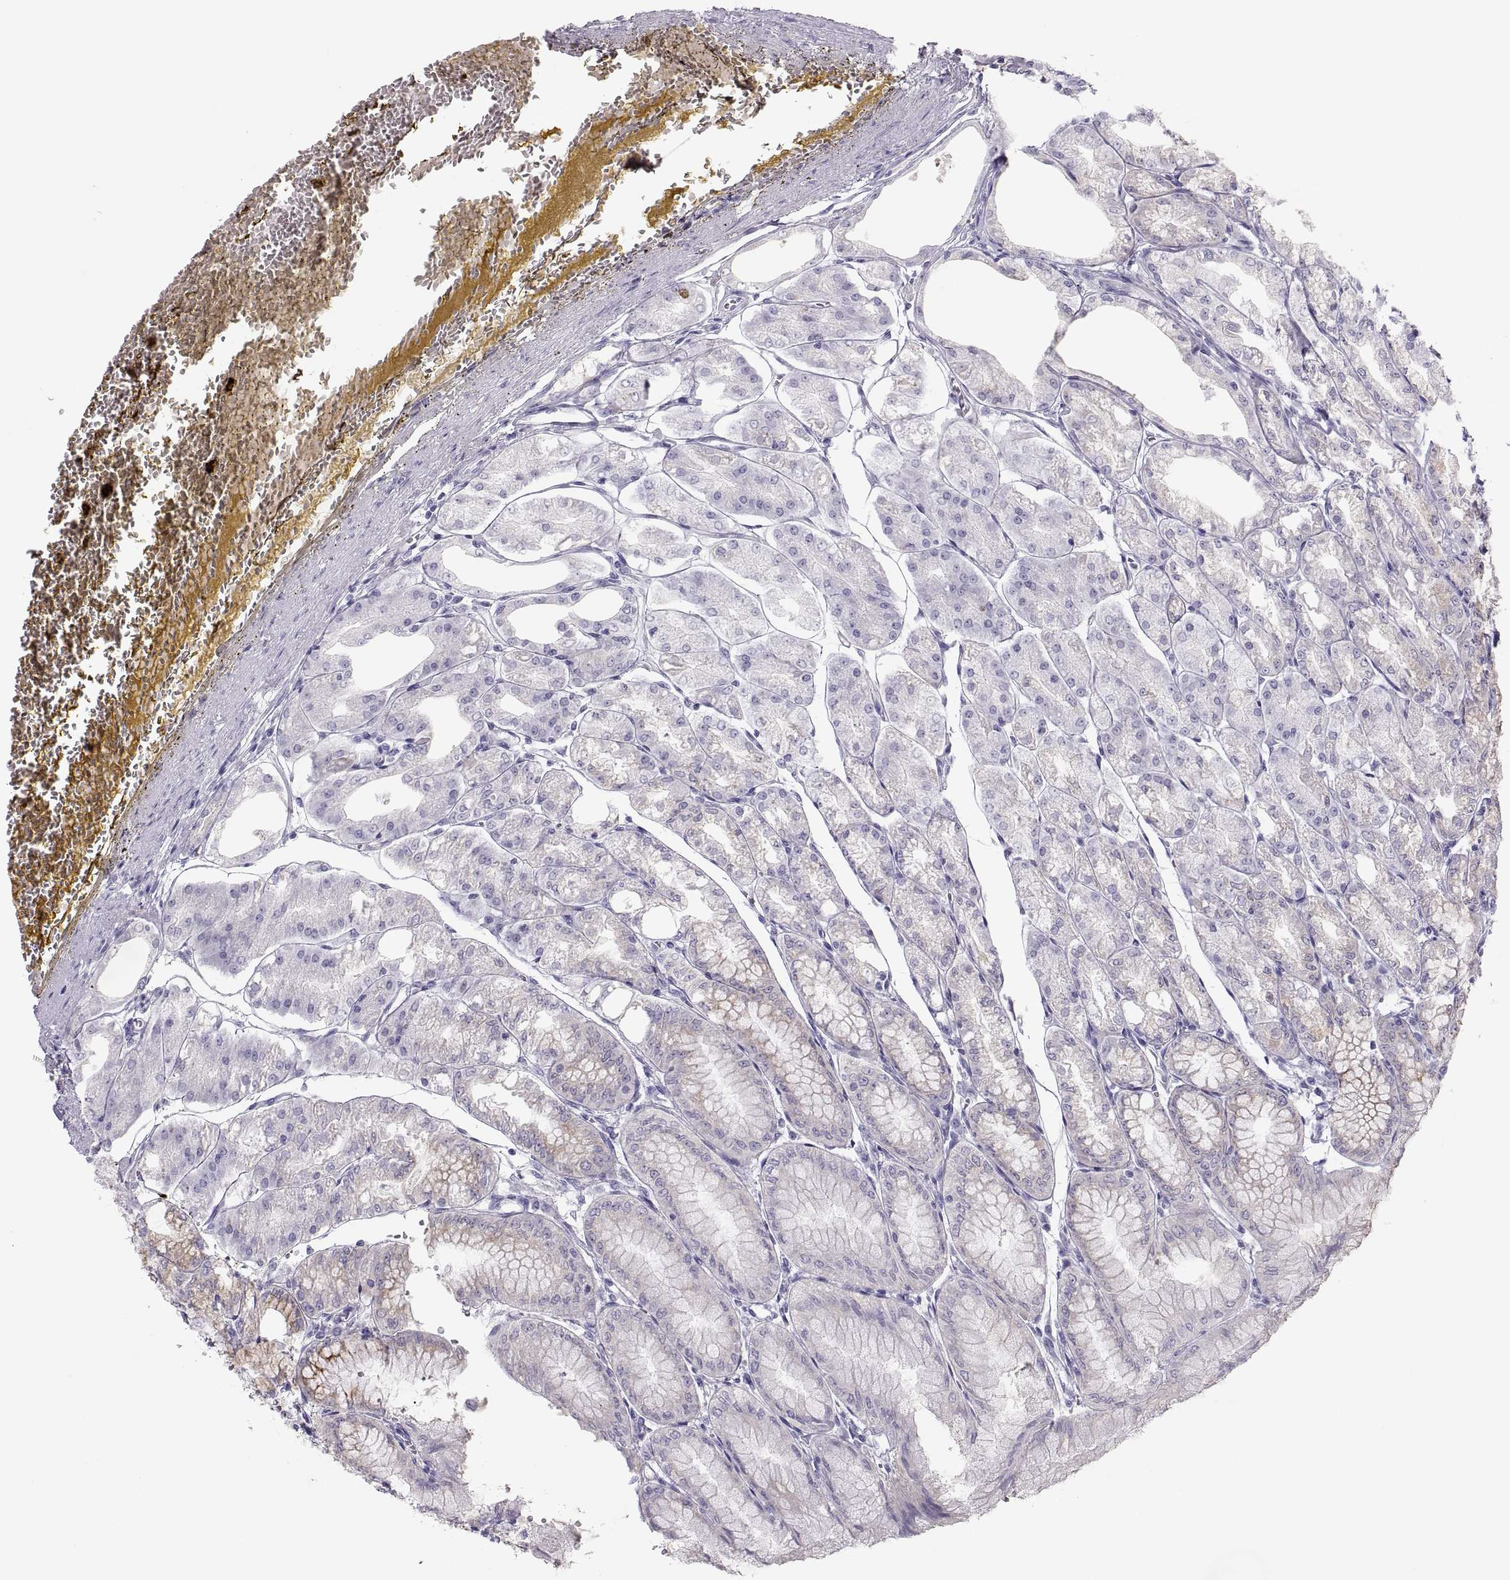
{"staining": {"intensity": "moderate", "quantity": "<25%", "location": "cytoplasmic/membranous"}, "tissue": "stomach", "cell_type": "Glandular cells", "image_type": "normal", "snomed": [{"axis": "morphology", "description": "Normal tissue, NOS"}, {"axis": "topography", "description": "Stomach, lower"}], "caption": "Protein staining shows moderate cytoplasmic/membranous positivity in approximately <25% of glandular cells in unremarkable stomach. The staining was performed using DAB (3,3'-diaminobenzidine) to visualize the protein expression in brown, while the nuclei were stained in blue with hematoxylin (Magnification: 20x).", "gene": "MAGEB2", "patient": {"sex": "male", "age": 71}}